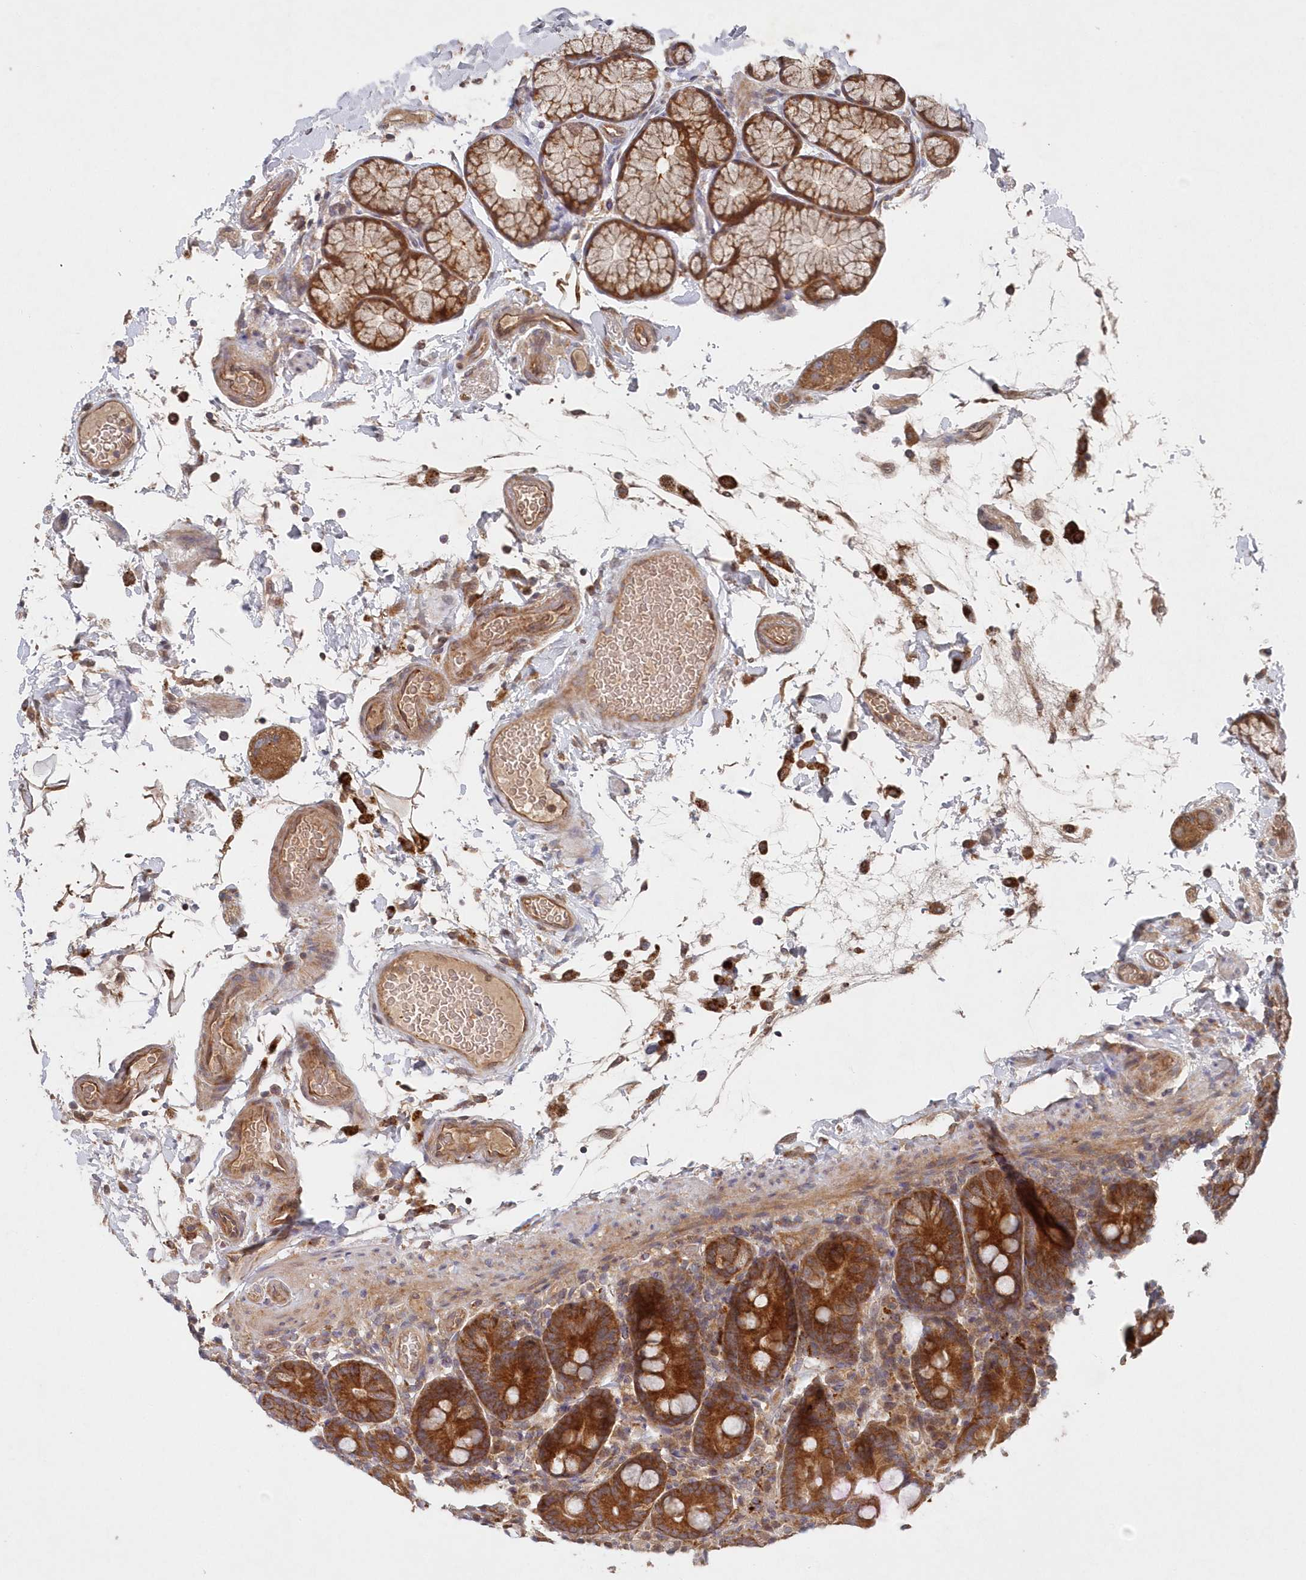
{"staining": {"intensity": "strong", "quantity": ">75%", "location": "cytoplasmic/membranous"}, "tissue": "duodenum", "cell_type": "Glandular cells", "image_type": "normal", "snomed": [{"axis": "morphology", "description": "Normal tissue, NOS"}, {"axis": "topography", "description": "Small intestine, NOS"}], "caption": "IHC staining of normal duodenum, which demonstrates high levels of strong cytoplasmic/membranous positivity in about >75% of glandular cells indicating strong cytoplasmic/membranous protein expression. The staining was performed using DAB (3,3'-diaminobenzidine) (brown) for protein detection and nuclei were counterstained in hematoxylin (blue).", "gene": "ASNSD1", "patient": {"sex": "female", "age": 71}}